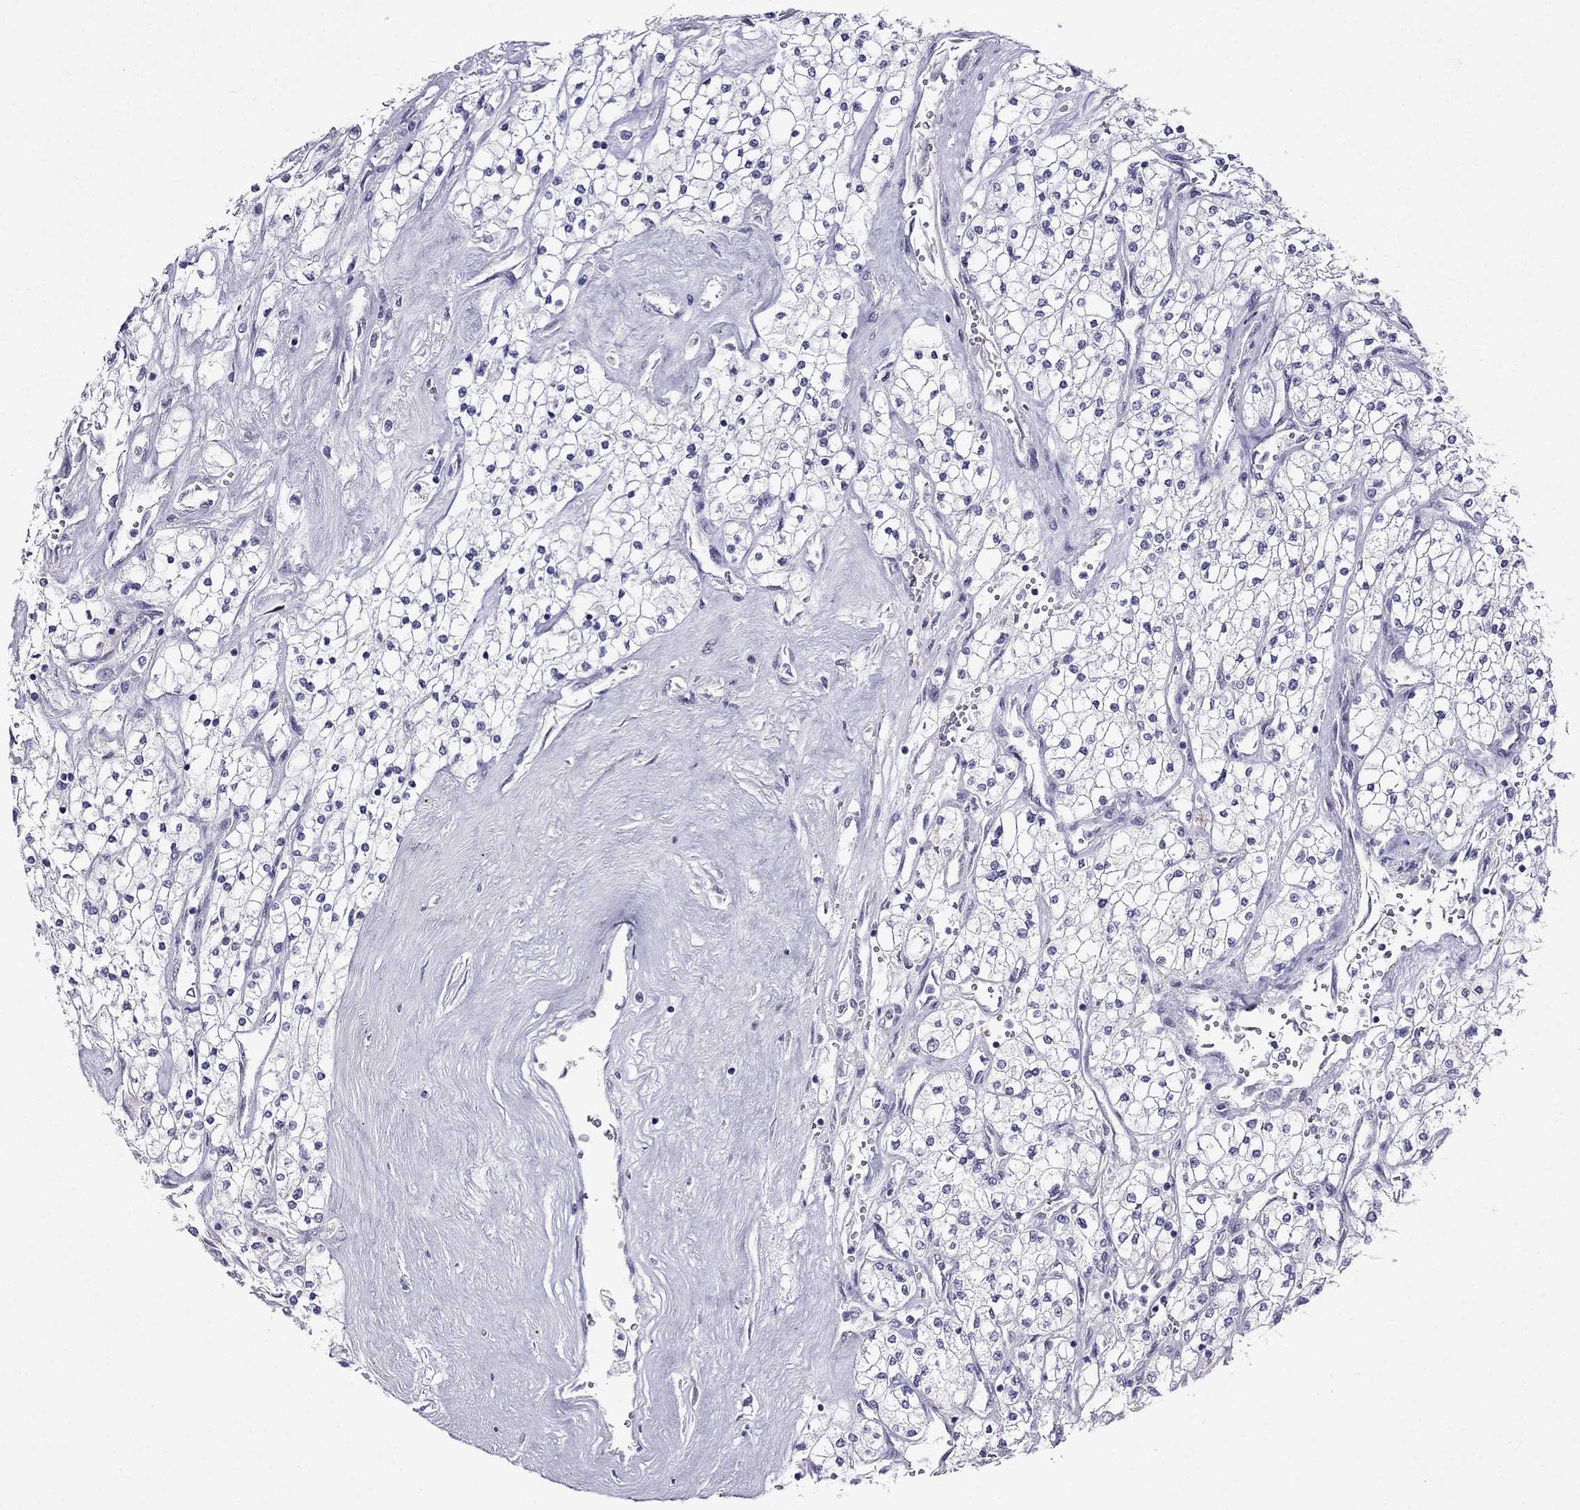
{"staining": {"intensity": "negative", "quantity": "none", "location": "none"}, "tissue": "renal cancer", "cell_type": "Tumor cells", "image_type": "cancer", "snomed": [{"axis": "morphology", "description": "Adenocarcinoma, NOS"}, {"axis": "topography", "description": "Kidney"}], "caption": "The histopathology image exhibits no significant positivity in tumor cells of adenocarcinoma (renal).", "gene": "MGP", "patient": {"sex": "male", "age": 80}}